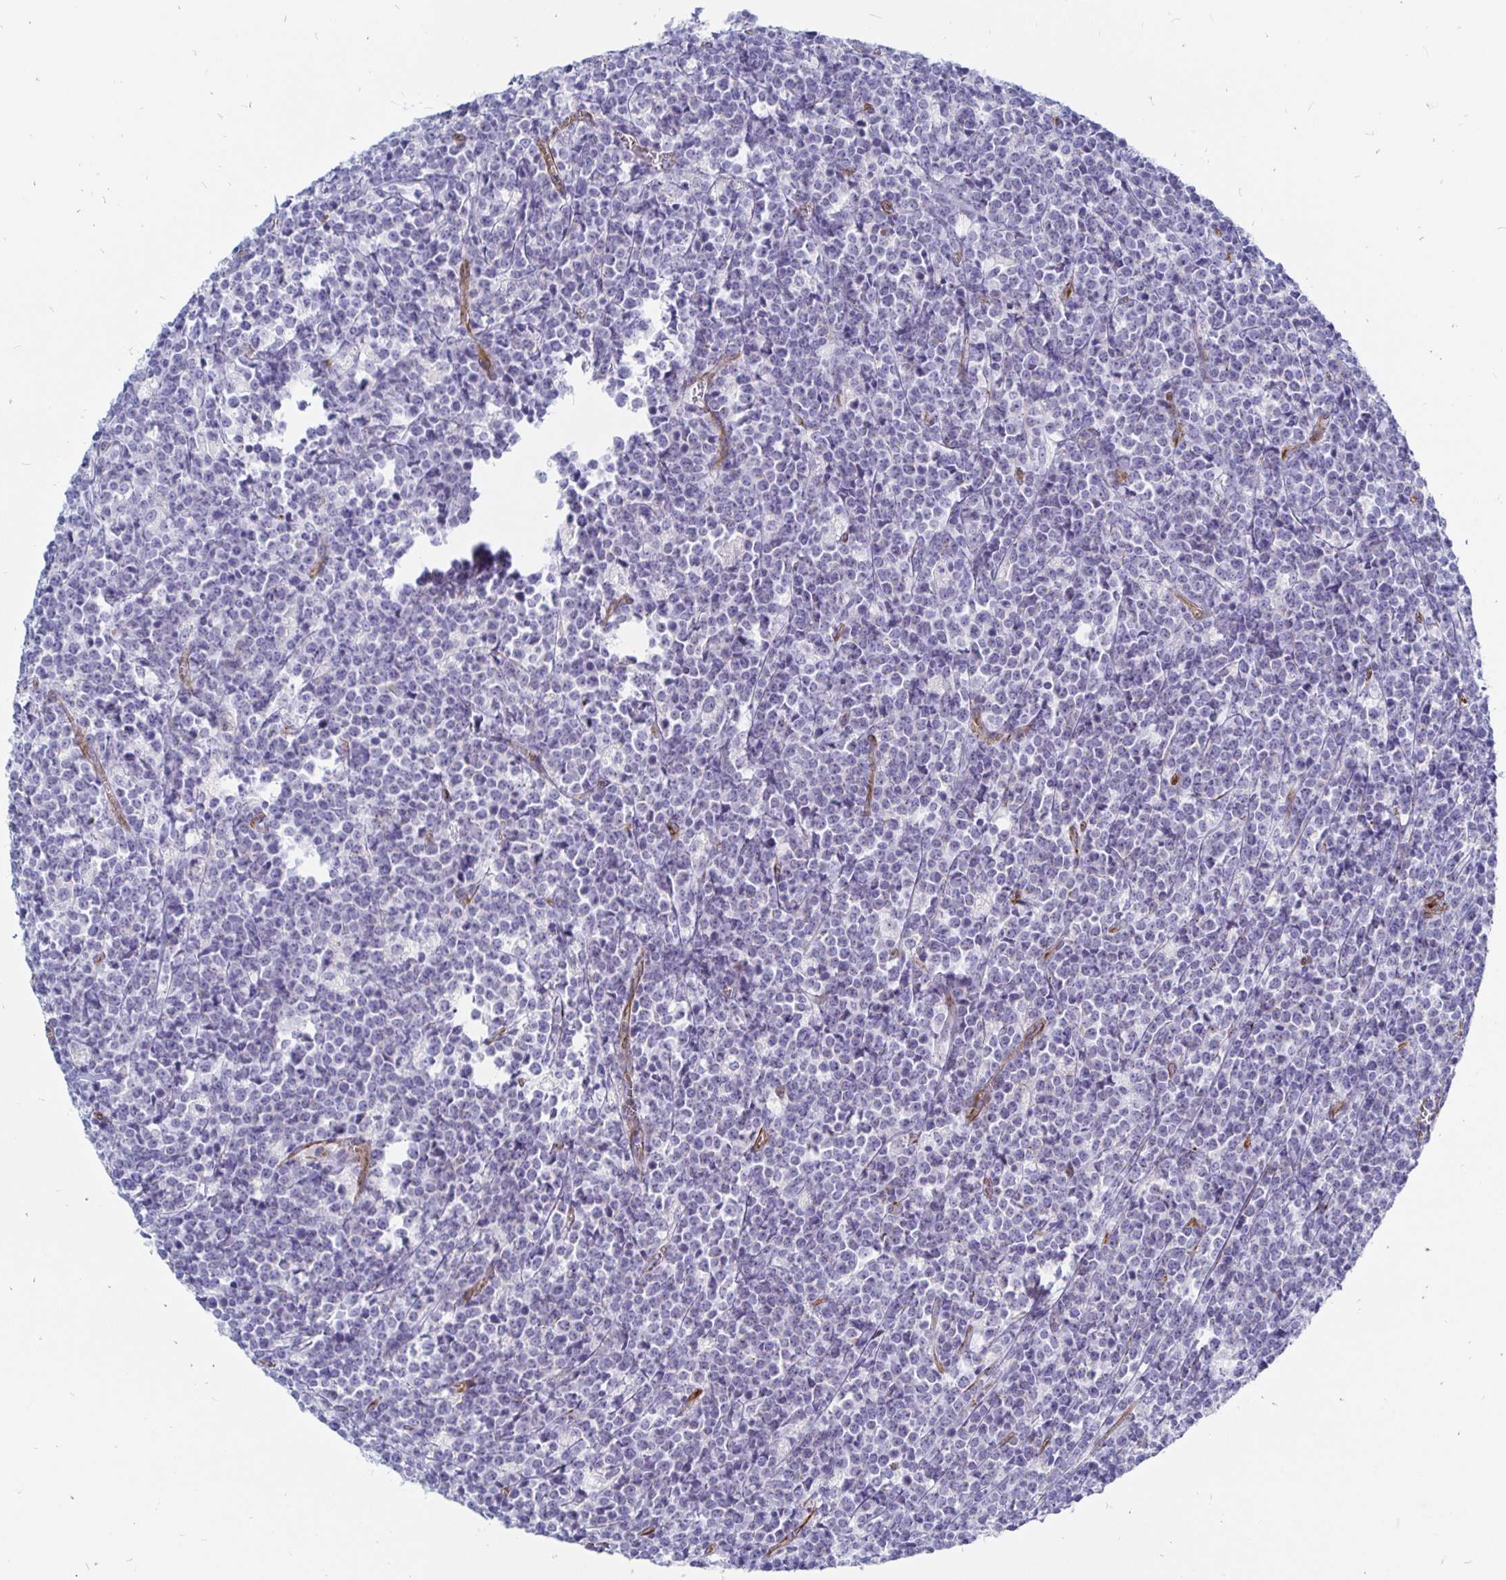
{"staining": {"intensity": "negative", "quantity": "none", "location": "none"}, "tissue": "lymphoma", "cell_type": "Tumor cells", "image_type": "cancer", "snomed": [{"axis": "morphology", "description": "Malignant lymphoma, non-Hodgkin's type, High grade"}, {"axis": "topography", "description": "Small intestine"}], "caption": "IHC of human lymphoma demonstrates no expression in tumor cells. Brightfield microscopy of immunohistochemistry (IHC) stained with DAB (3,3'-diaminobenzidine) (brown) and hematoxylin (blue), captured at high magnification.", "gene": "COX16", "patient": {"sex": "female", "age": 56}}